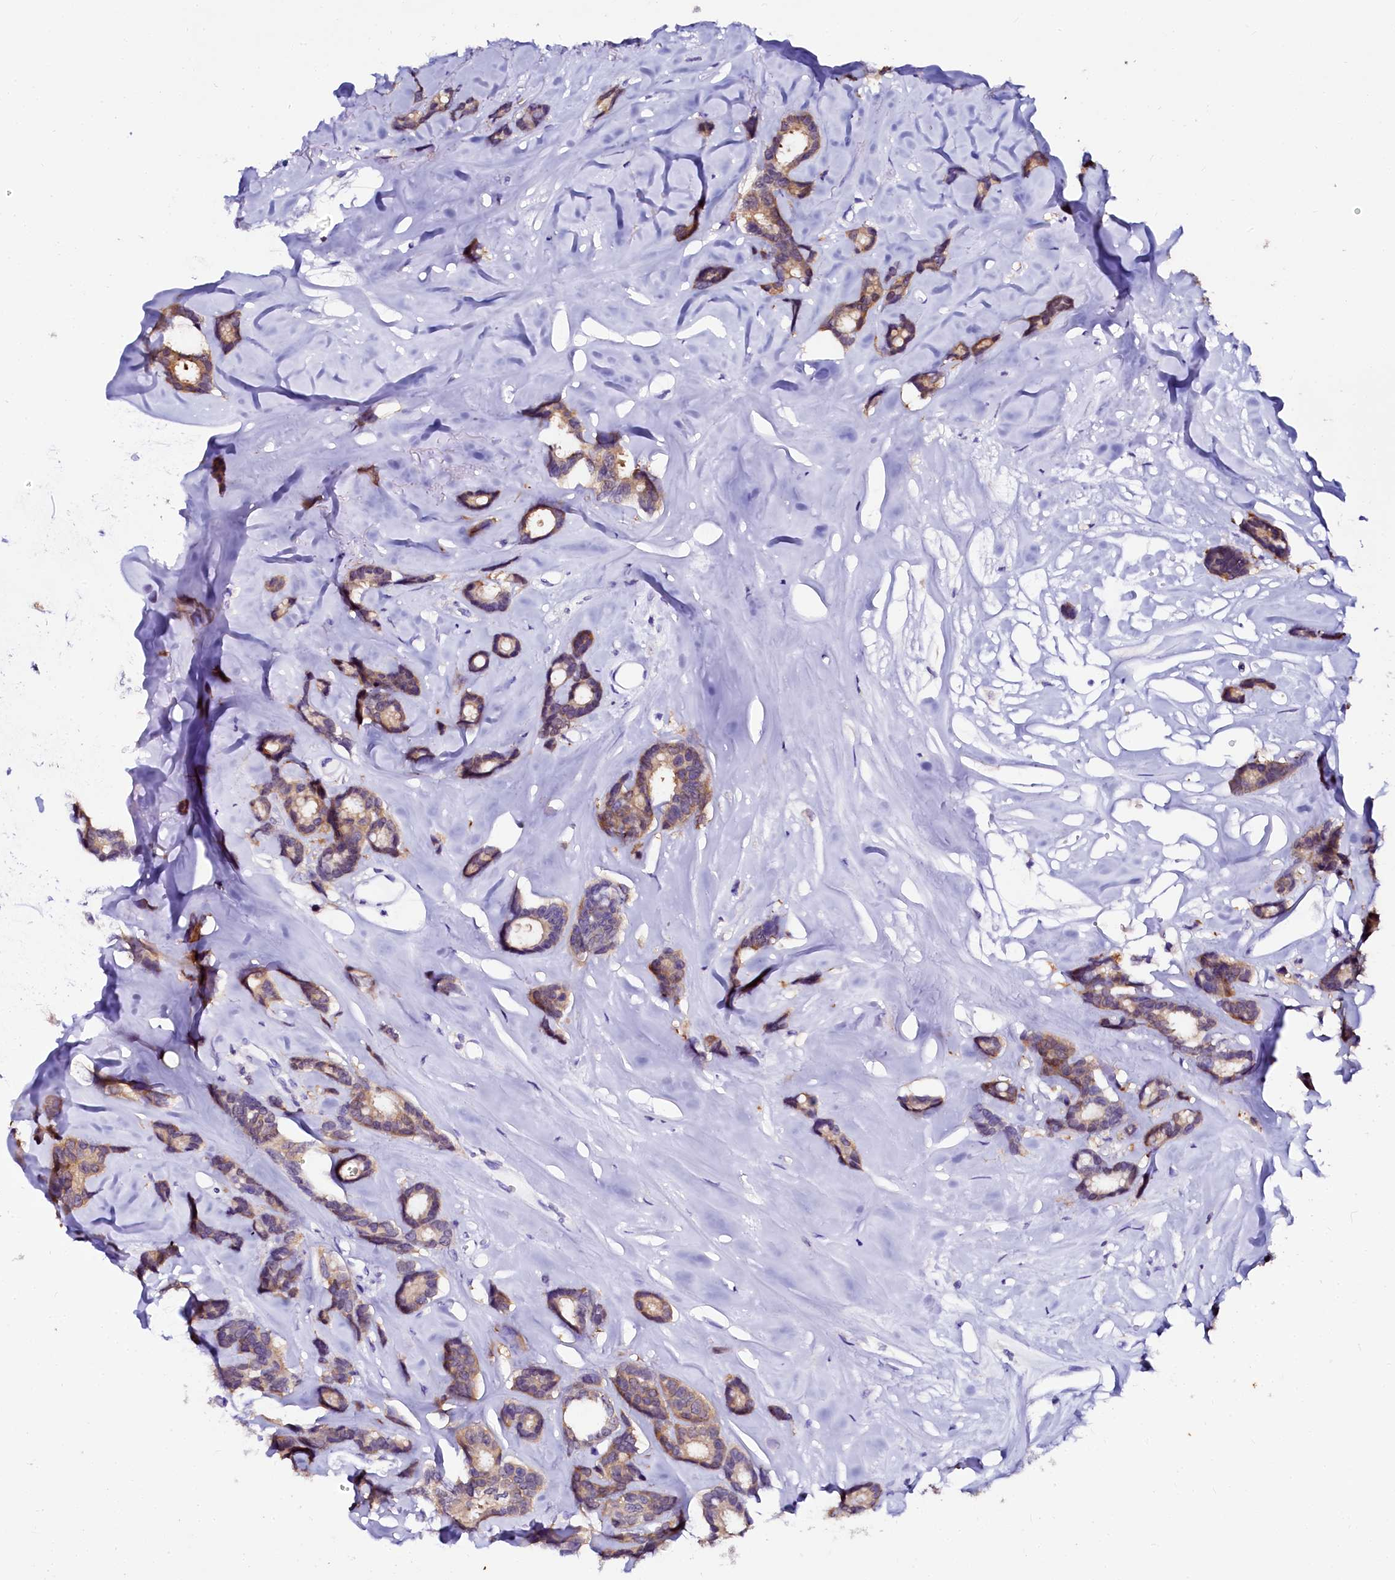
{"staining": {"intensity": "moderate", "quantity": "25%-75%", "location": "cytoplasmic/membranous"}, "tissue": "breast cancer", "cell_type": "Tumor cells", "image_type": "cancer", "snomed": [{"axis": "morphology", "description": "Duct carcinoma"}, {"axis": "topography", "description": "Breast"}], "caption": "Immunohistochemistry histopathology image of human invasive ductal carcinoma (breast) stained for a protein (brown), which demonstrates medium levels of moderate cytoplasmic/membranous expression in approximately 25%-75% of tumor cells.", "gene": "SORD", "patient": {"sex": "female", "age": 87}}